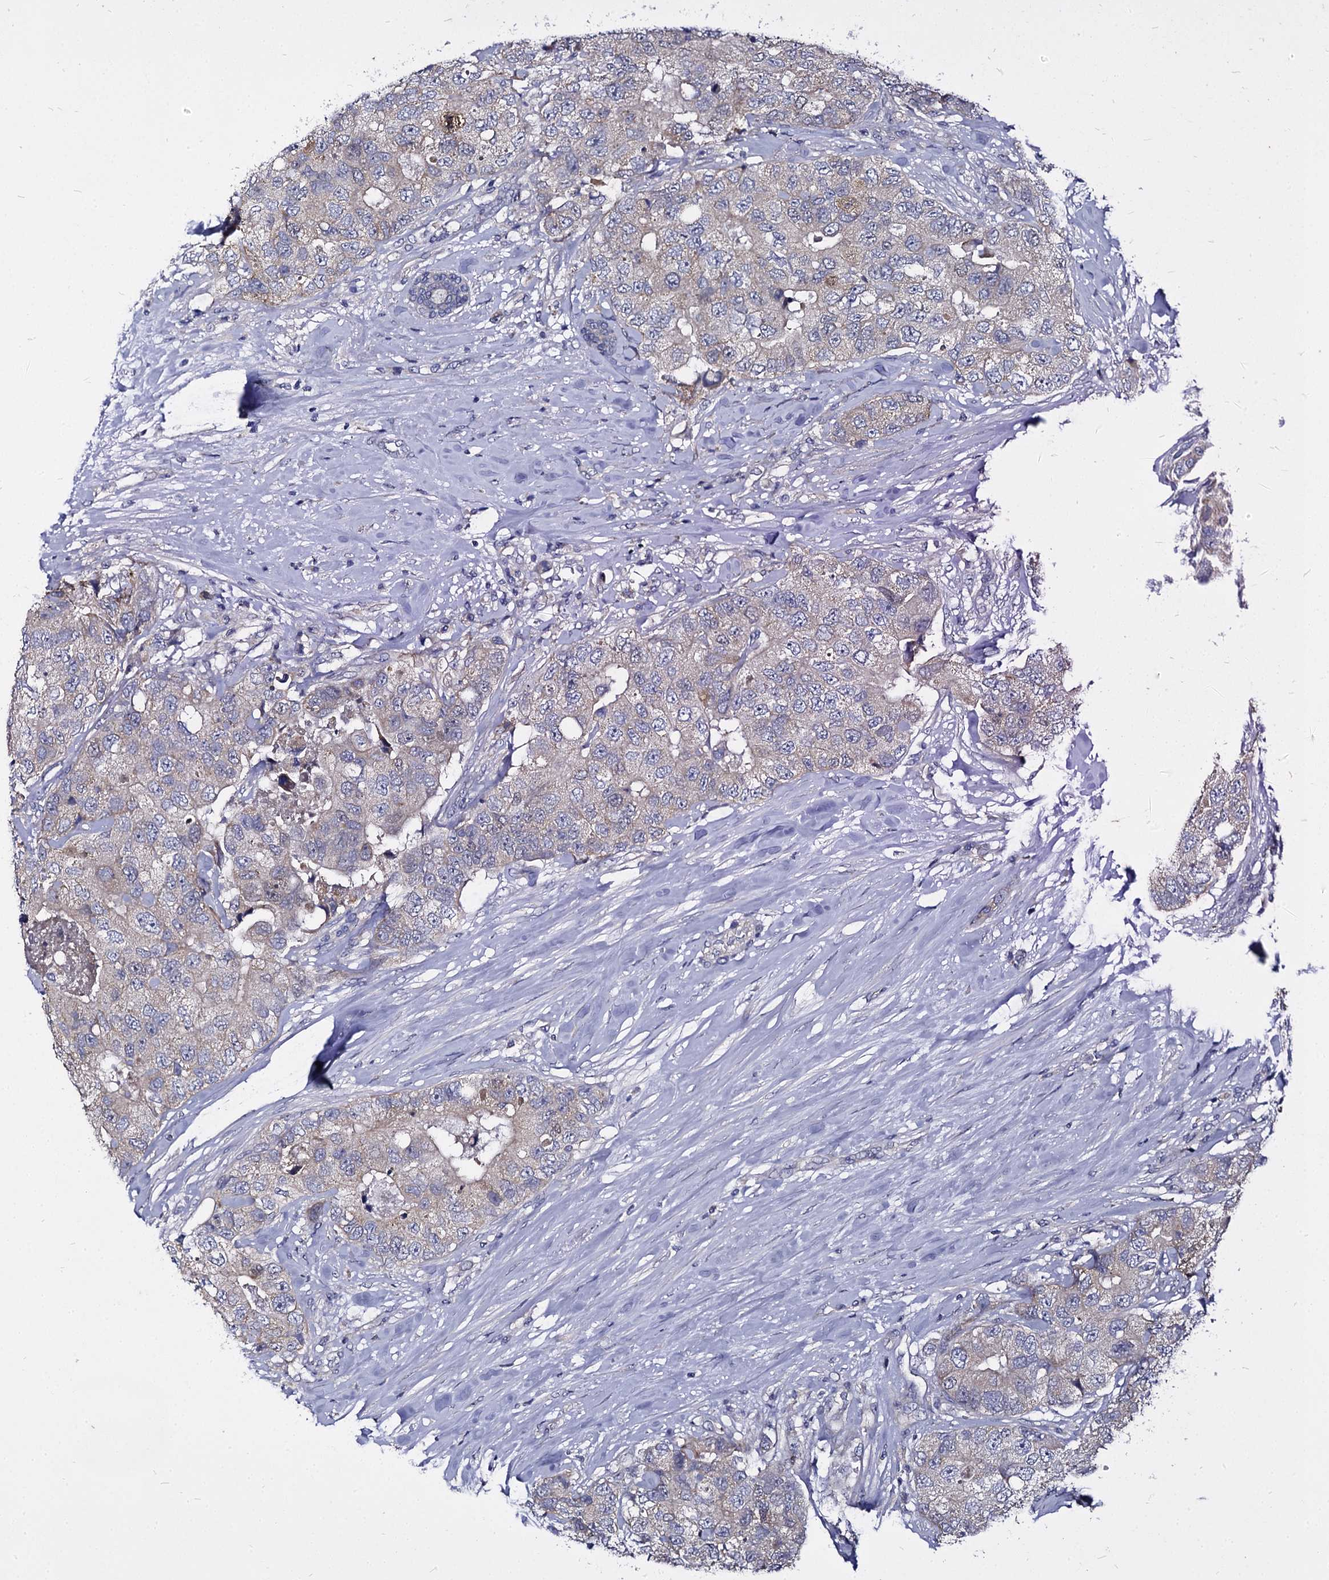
{"staining": {"intensity": "negative", "quantity": "none", "location": "none"}, "tissue": "breast cancer", "cell_type": "Tumor cells", "image_type": "cancer", "snomed": [{"axis": "morphology", "description": "Duct carcinoma"}, {"axis": "topography", "description": "Breast"}], "caption": "Human breast cancer (intraductal carcinoma) stained for a protein using immunohistochemistry displays no staining in tumor cells.", "gene": "PANX2", "patient": {"sex": "female", "age": 62}}